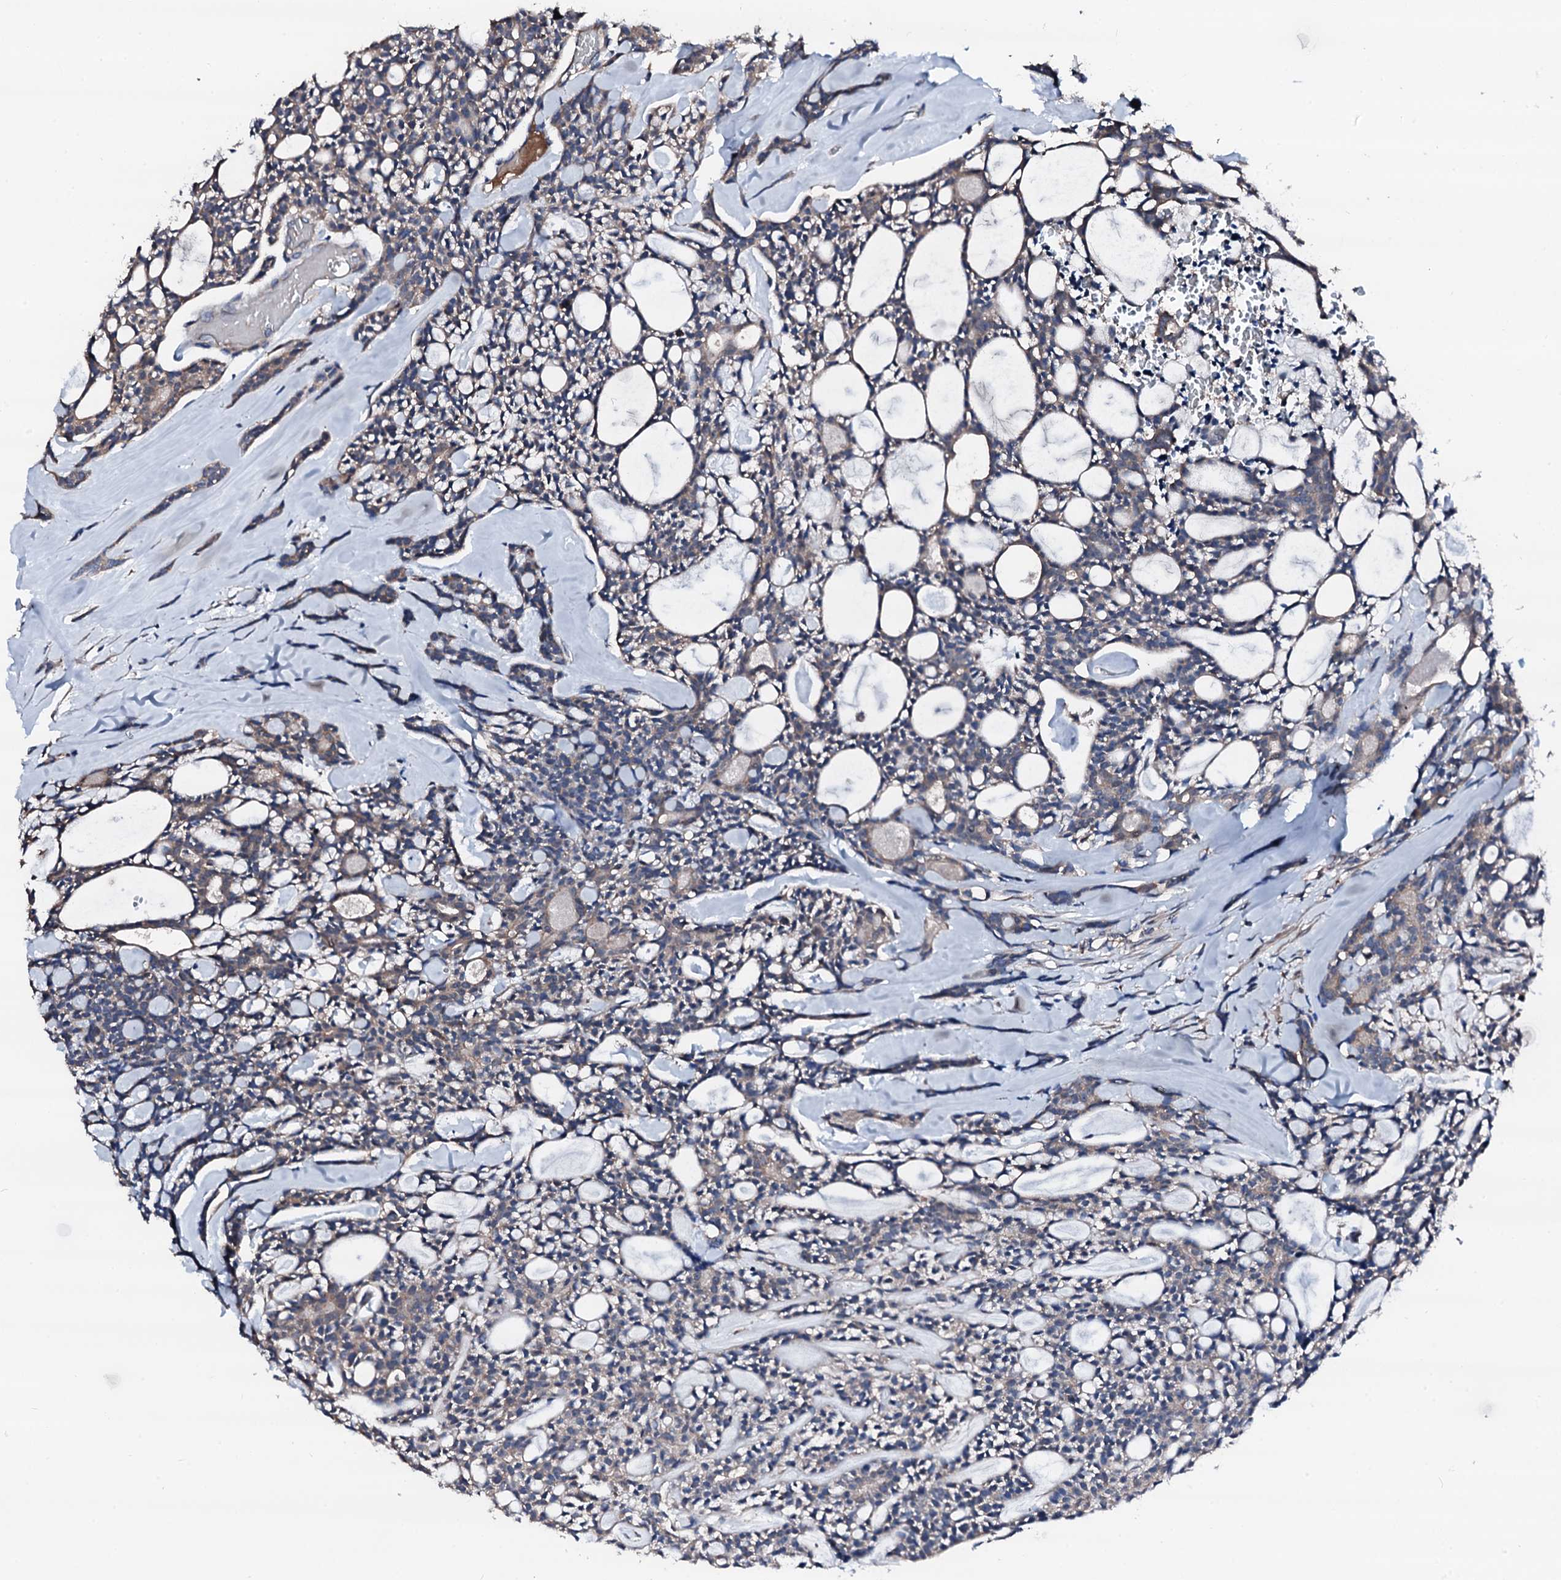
{"staining": {"intensity": "weak", "quantity": "<25%", "location": "cytoplasmic/membranous"}, "tissue": "head and neck cancer", "cell_type": "Tumor cells", "image_type": "cancer", "snomed": [{"axis": "morphology", "description": "Adenocarcinoma, NOS"}, {"axis": "topography", "description": "Salivary gland"}, {"axis": "topography", "description": "Head-Neck"}], "caption": "The IHC histopathology image has no significant staining in tumor cells of head and neck cancer tissue.", "gene": "TRAFD1", "patient": {"sex": "male", "age": 55}}